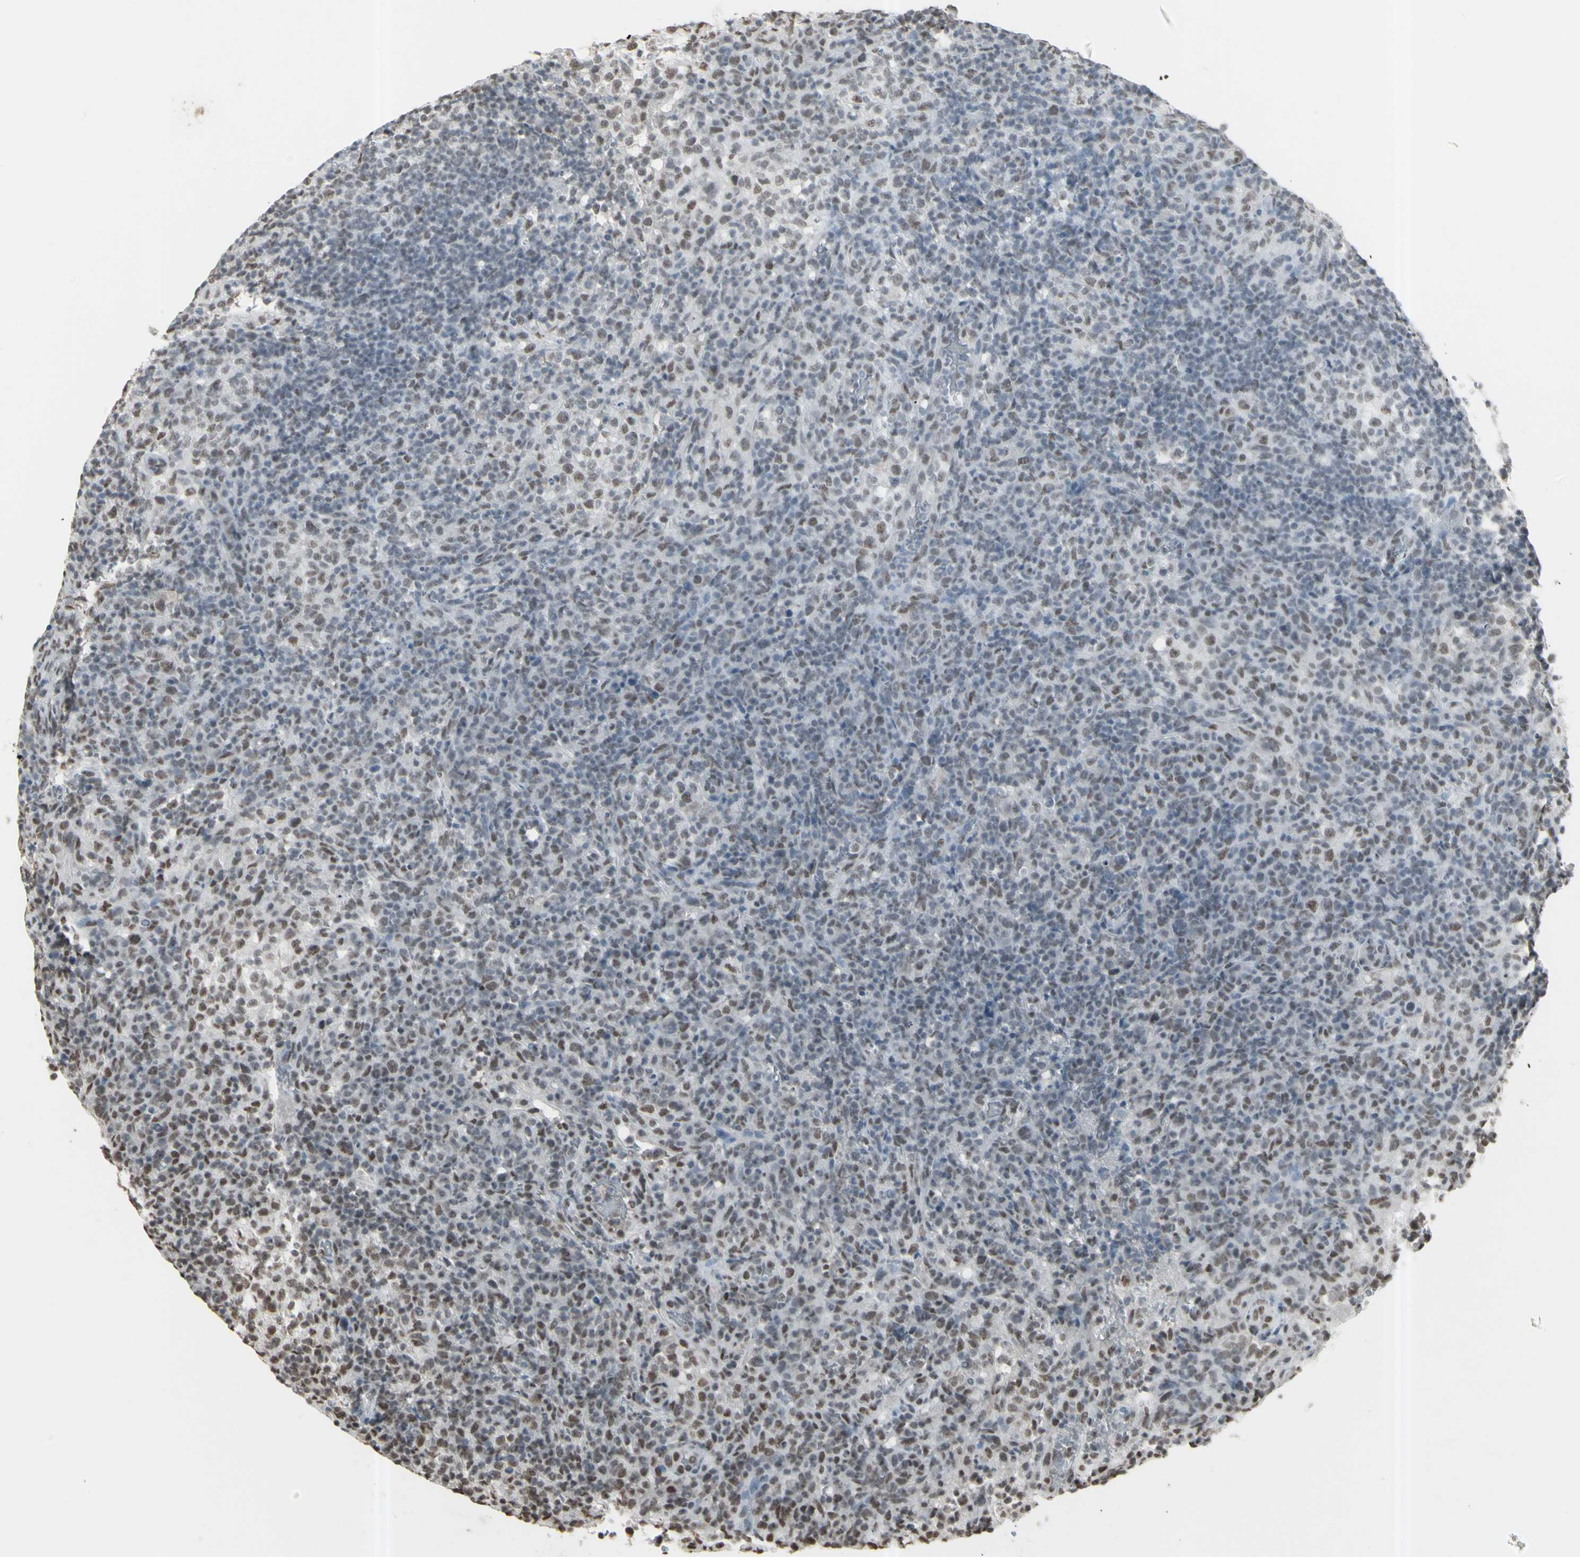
{"staining": {"intensity": "weak", "quantity": "25%-75%", "location": "nuclear"}, "tissue": "lymphoma", "cell_type": "Tumor cells", "image_type": "cancer", "snomed": [{"axis": "morphology", "description": "Malignant lymphoma, non-Hodgkin's type, High grade"}, {"axis": "topography", "description": "Lymph node"}], "caption": "Weak nuclear expression is appreciated in approximately 25%-75% of tumor cells in high-grade malignant lymphoma, non-Hodgkin's type.", "gene": "TRIM28", "patient": {"sex": "female", "age": 76}}